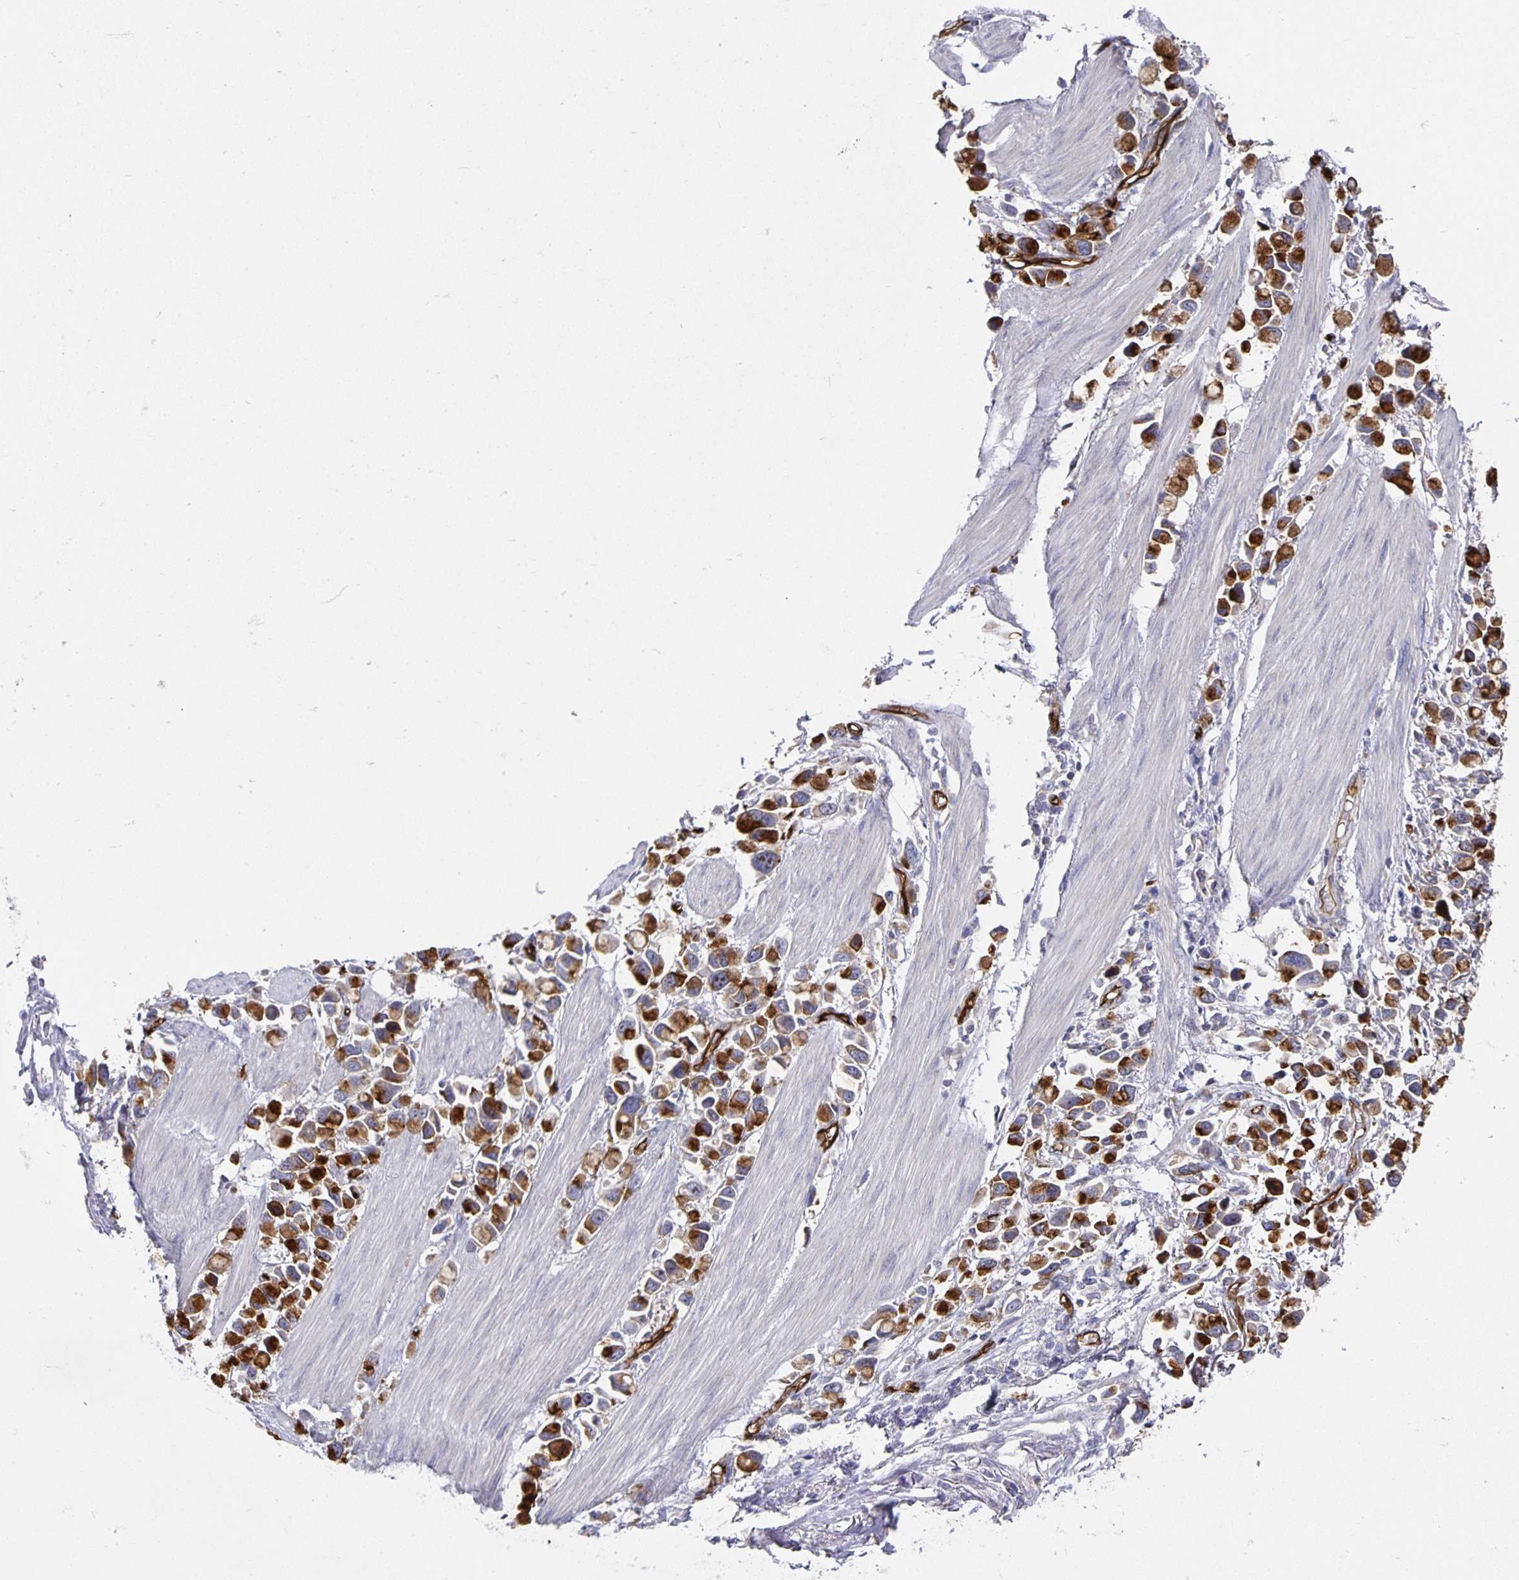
{"staining": {"intensity": "strong", "quantity": ">75%", "location": "cytoplasmic/membranous"}, "tissue": "stomach cancer", "cell_type": "Tumor cells", "image_type": "cancer", "snomed": [{"axis": "morphology", "description": "Adenocarcinoma, NOS"}, {"axis": "topography", "description": "Stomach"}], "caption": "Brown immunohistochemical staining in human stomach cancer (adenocarcinoma) shows strong cytoplasmic/membranous positivity in approximately >75% of tumor cells.", "gene": "PODXL", "patient": {"sex": "female", "age": 81}}